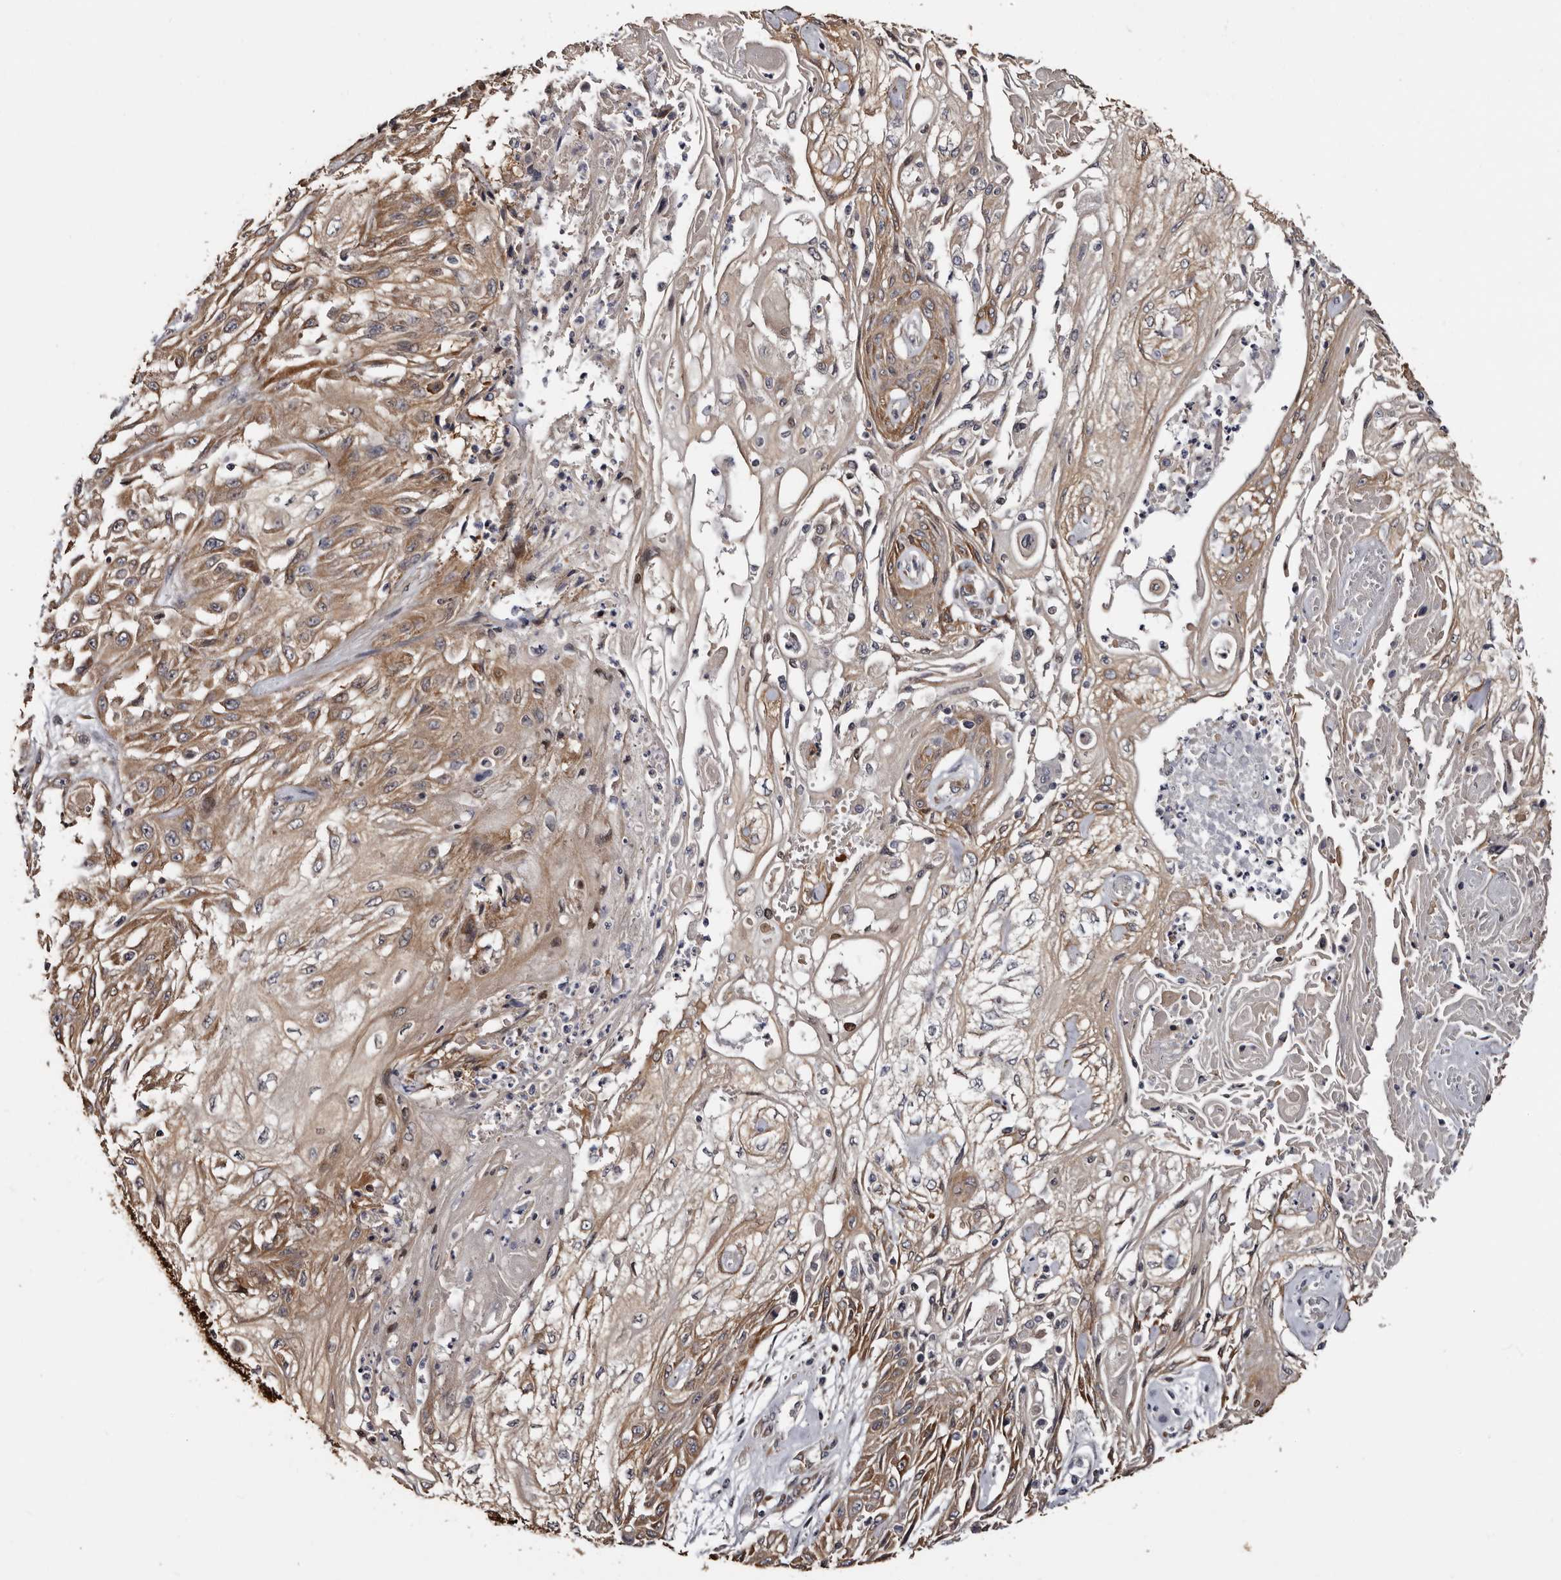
{"staining": {"intensity": "moderate", "quantity": ">75%", "location": "cytoplasmic/membranous"}, "tissue": "skin cancer", "cell_type": "Tumor cells", "image_type": "cancer", "snomed": [{"axis": "morphology", "description": "Squamous cell carcinoma, NOS"}, {"axis": "morphology", "description": "Squamous cell carcinoma, metastatic, NOS"}, {"axis": "topography", "description": "Skin"}, {"axis": "topography", "description": "Lymph node"}], "caption": "An immunohistochemistry (IHC) photomicrograph of tumor tissue is shown. Protein staining in brown highlights moderate cytoplasmic/membranous positivity in skin cancer (metastatic squamous cell carcinoma) within tumor cells.", "gene": "TBC1D22B", "patient": {"sex": "male", "age": 75}}